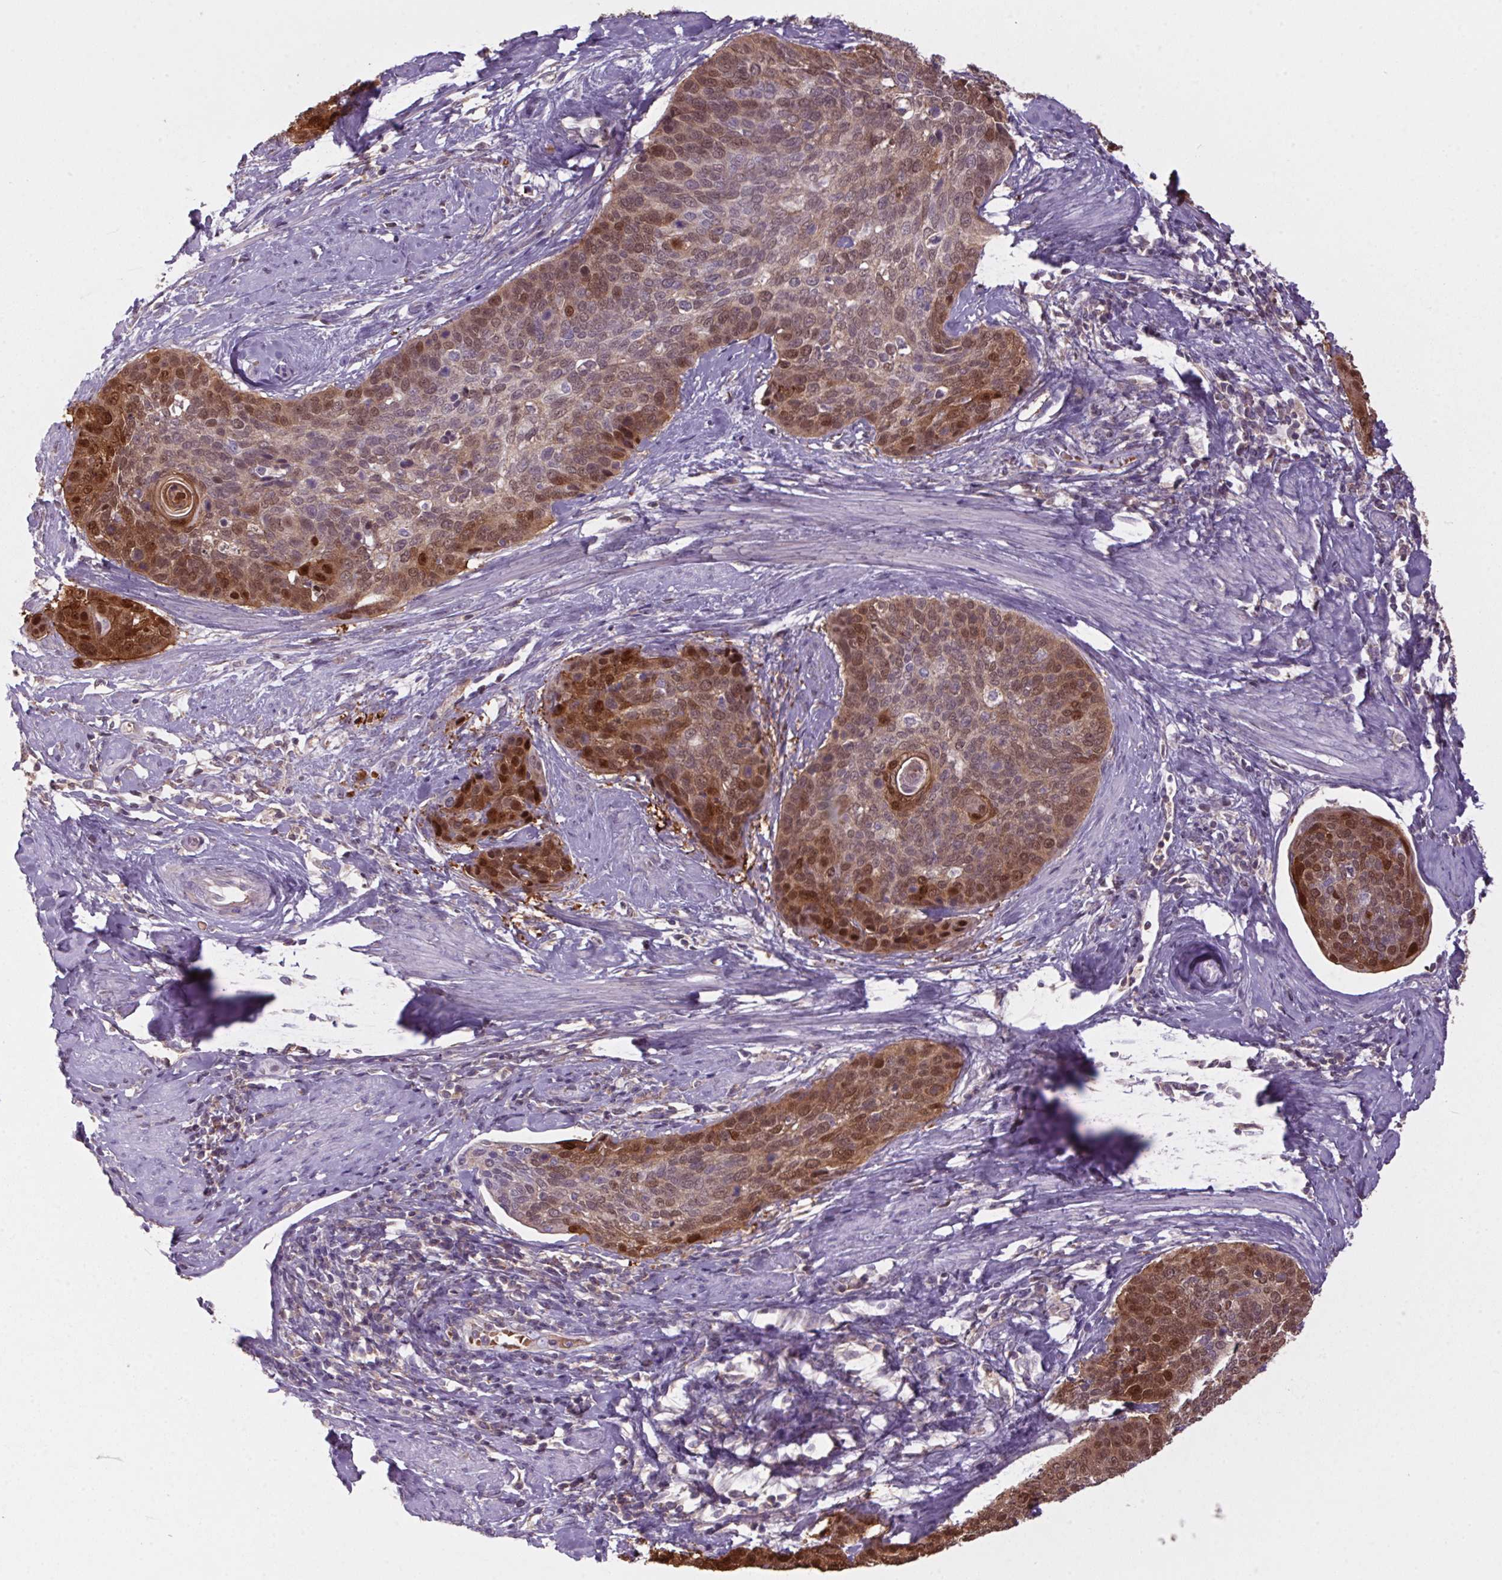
{"staining": {"intensity": "moderate", "quantity": ">75%", "location": "cytoplasmic/membranous,nuclear"}, "tissue": "cervical cancer", "cell_type": "Tumor cells", "image_type": "cancer", "snomed": [{"axis": "morphology", "description": "Squamous cell carcinoma, NOS"}, {"axis": "topography", "description": "Cervix"}], "caption": "Moderate cytoplasmic/membranous and nuclear staining for a protein is seen in approximately >75% of tumor cells of cervical cancer (squamous cell carcinoma) using IHC.", "gene": "S100A2", "patient": {"sex": "female", "age": 69}}